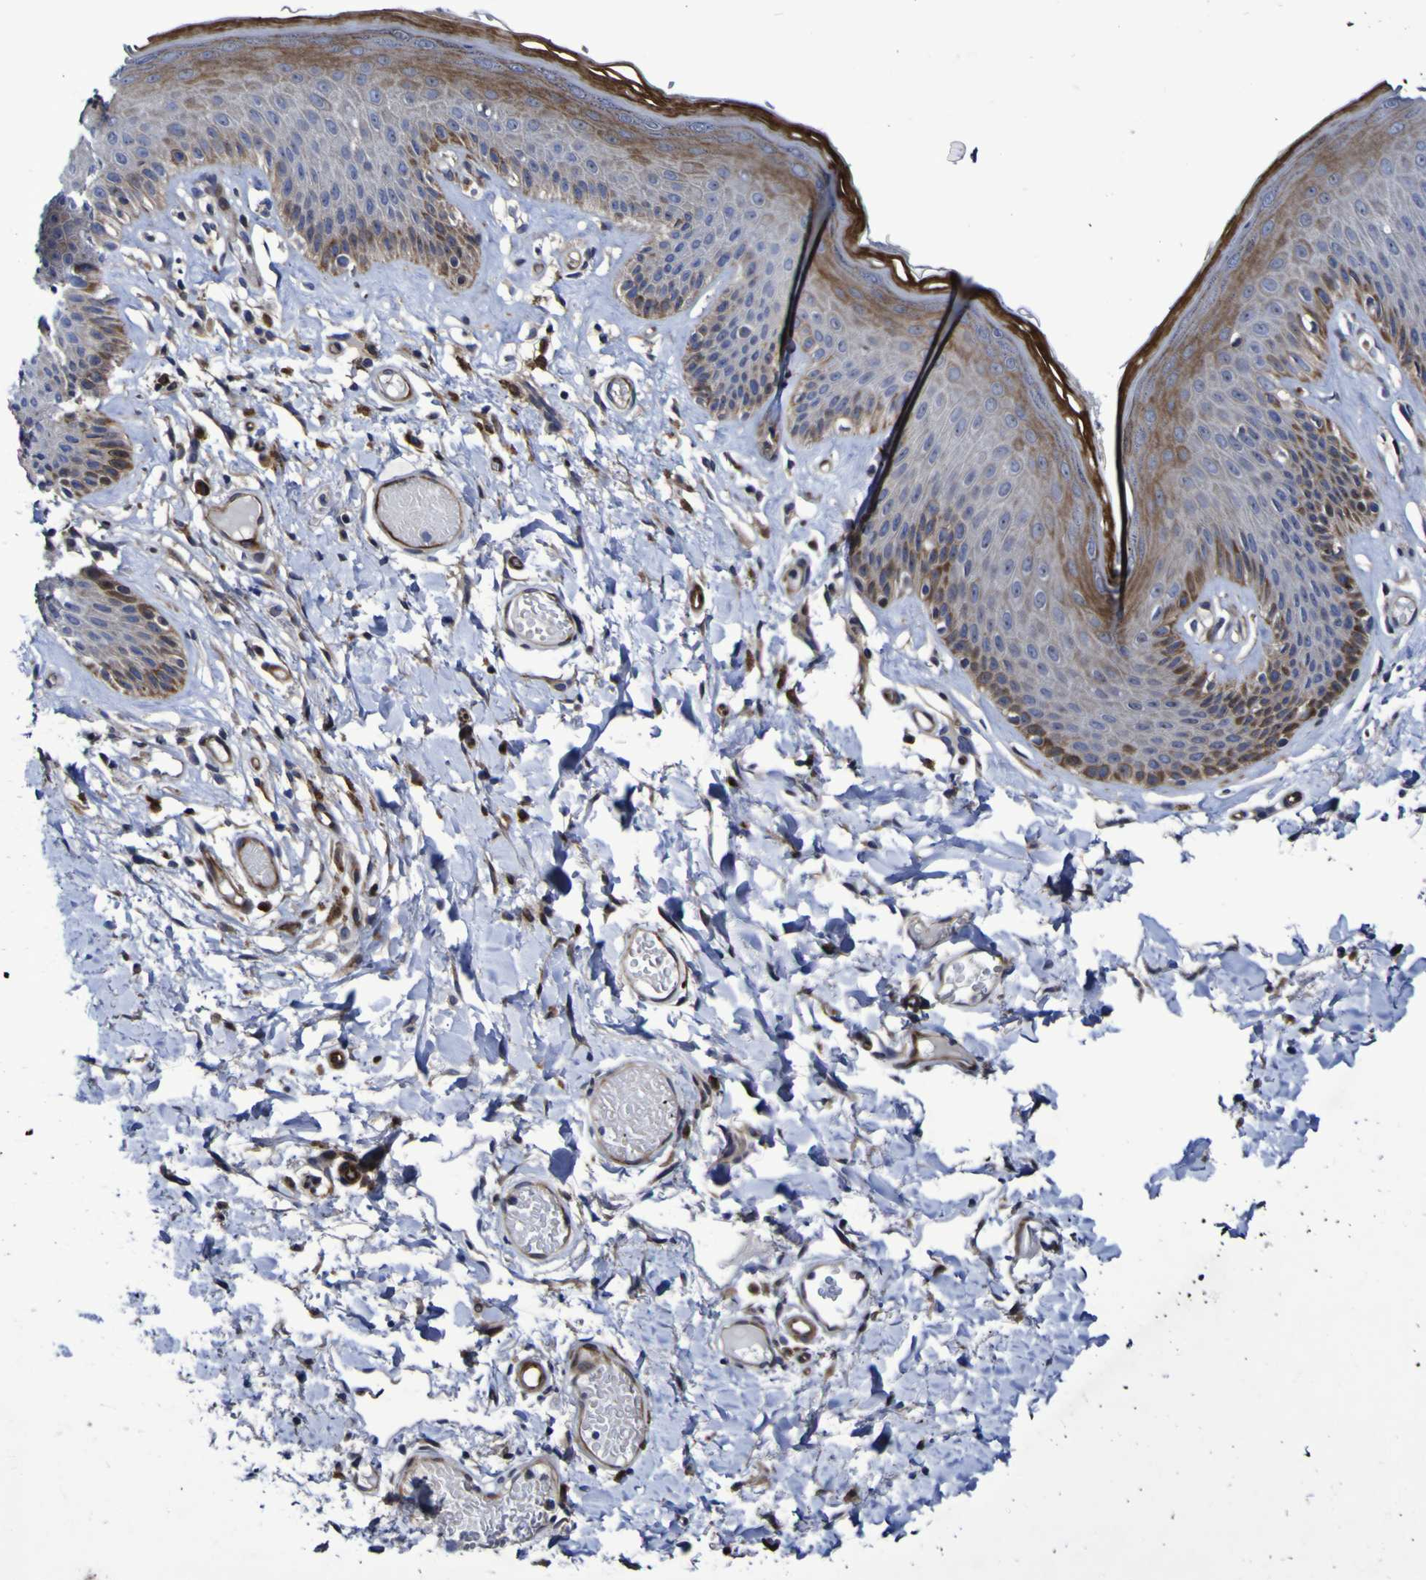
{"staining": {"intensity": "moderate", "quantity": "25%-75%", "location": "cytoplasmic/membranous,nuclear"}, "tissue": "skin", "cell_type": "Epidermal cells", "image_type": "normal", "snomed": [{"axis": "morphology", "description": "Normal tissue, NOS"}, {"axis": "topography", "description": "Vulva"}], "caption": "Immunohistochemistry (IHC) micrograph of normal human skin stained for a protein (brown), which demonstrates medium levels of moderate cytoplasmic/membranous,nuclear staining in approximately 25%-75% of epidermal cells.", "gene": "MGLL", "patient": {"sex": "female", "age": 73}}